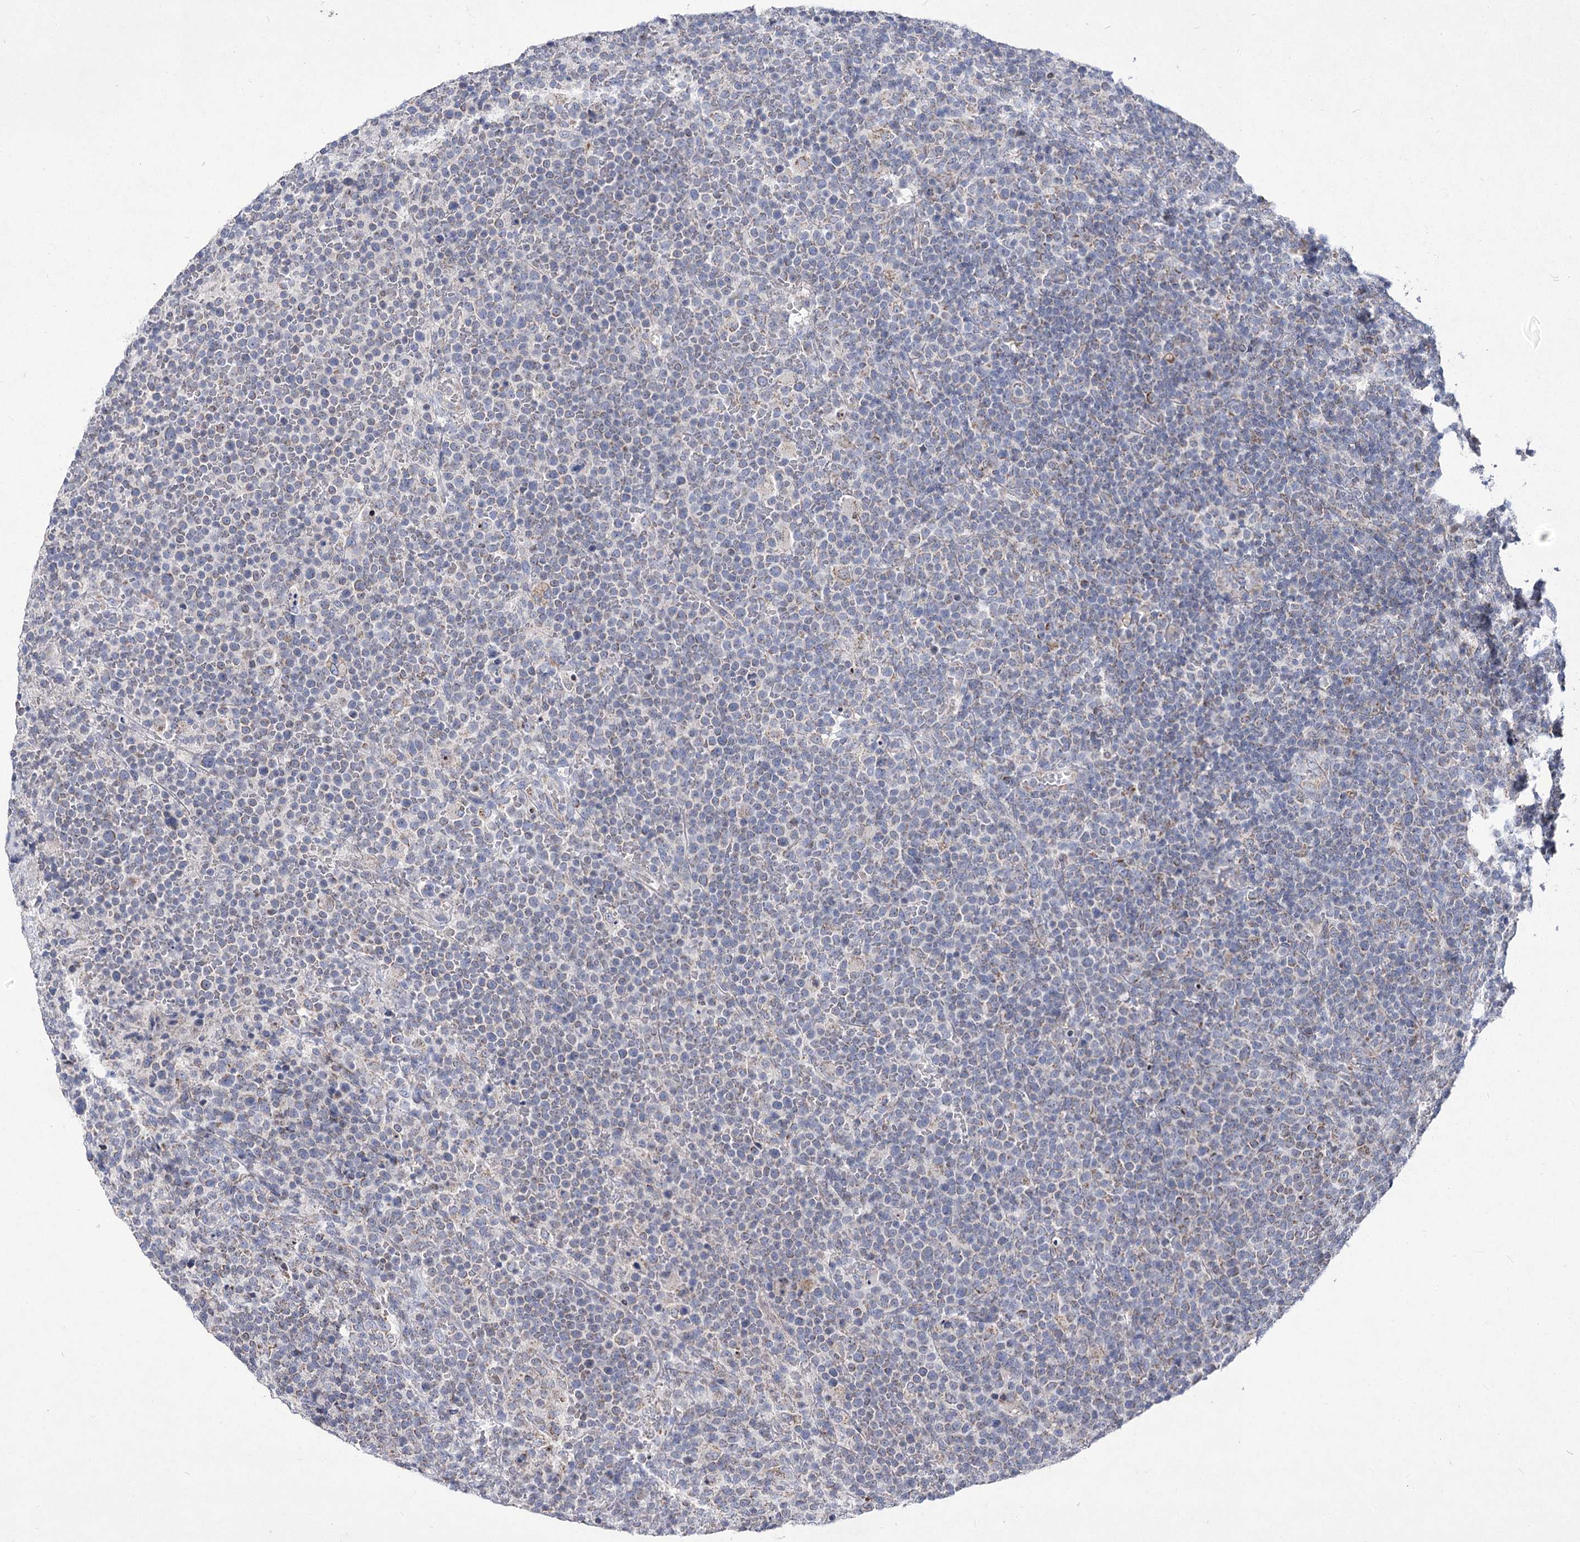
{"staining": {"intensity": "negative", "quantity": "none", "location": "none"}, "tissue": "lymphoma", "cell_type": "Tumor cells", "image_type": "cancer", "snomed": [{"axis": "morphology", "description": "Malignant lymphoma, non-Hodgkin's type, High grade"}, {"axis": "topography", "description": "Lymph node"}], "caption": "The micrograph exhibits no significant expression in tumor cells of high-grade malignant lymphoma, non-Hodgkin's type.", "gene": "PDHB", "patient": {"sex": "male", "age": 61}}